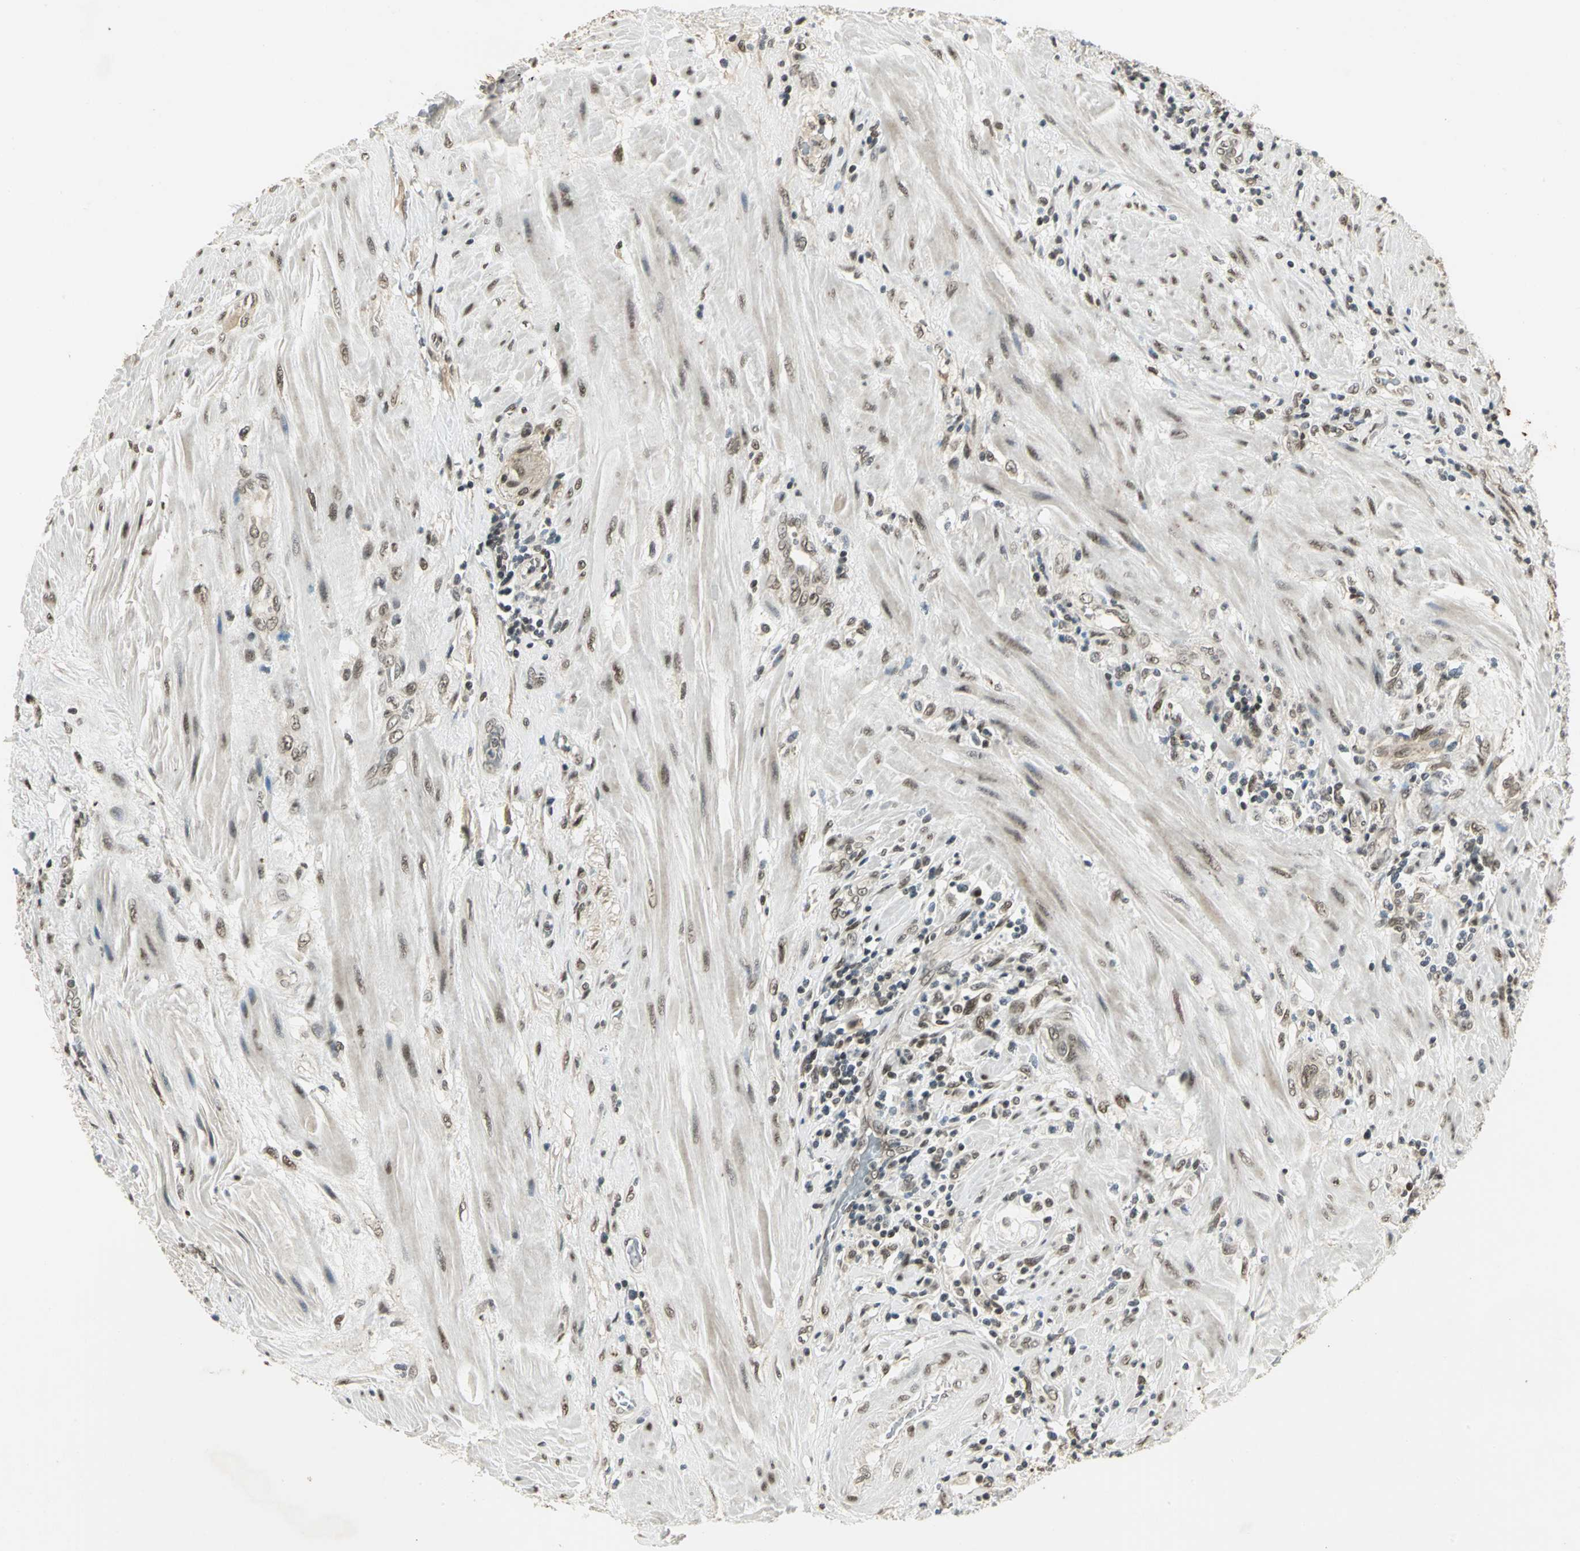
{"staining": {"intensity": "weak", "quantity": "25%-75%", "location": "nuclear"}, "tissue": "pancreatic cancer", "cell_type": "Tumor cells", "image_type": "cancer", "snomed": [{"axis": "morphology", "description": "Adenocarcinoma, NOS"}, {"axis": "topography", "description": "Pancreas"}], "caption": "Immunohistochemistry (DAB) staining of pancreatic adenocarcinoma shows weak nuclear protein positivity in approximately 25%-75% of tumor cells.", "gene": "RAD17", "patient": {"sex": "female", "age": 64}}